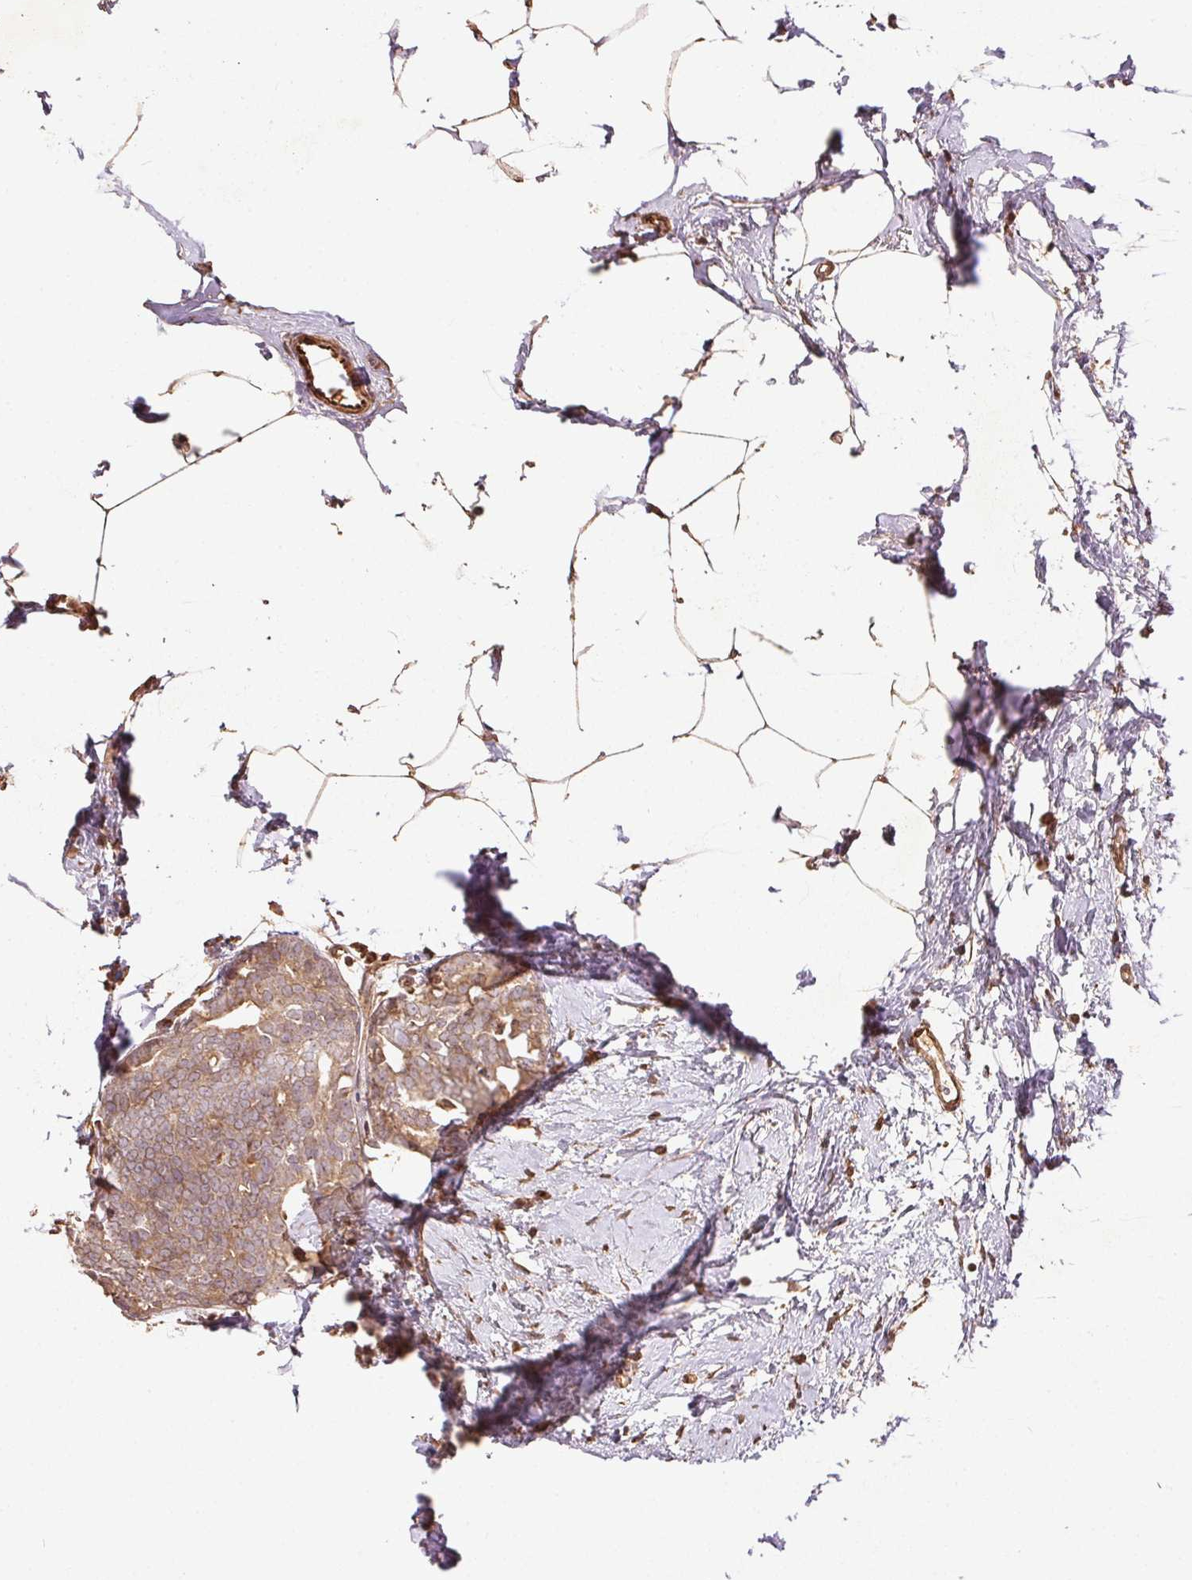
{"staining": {"intensity": "weak", "quantity": ">75%", "location": "cytoplasmic/membranous"}, "tissue": "breast cancer", "cell_type": "Tumor cells", "image_type": "cancer", "snomed": [{"axis": "morphology", "description": "Duct carcinoma"}, {"axis": "topography", "description": "Breast"}], "caption": "Breast cancer stained for a protein (brown) displays weak cytoplasmic/membranous positive positivity in about >75% of tumor cells.", "gene": "SPRED2", "patient": {"sex": "female", "age": 40}}